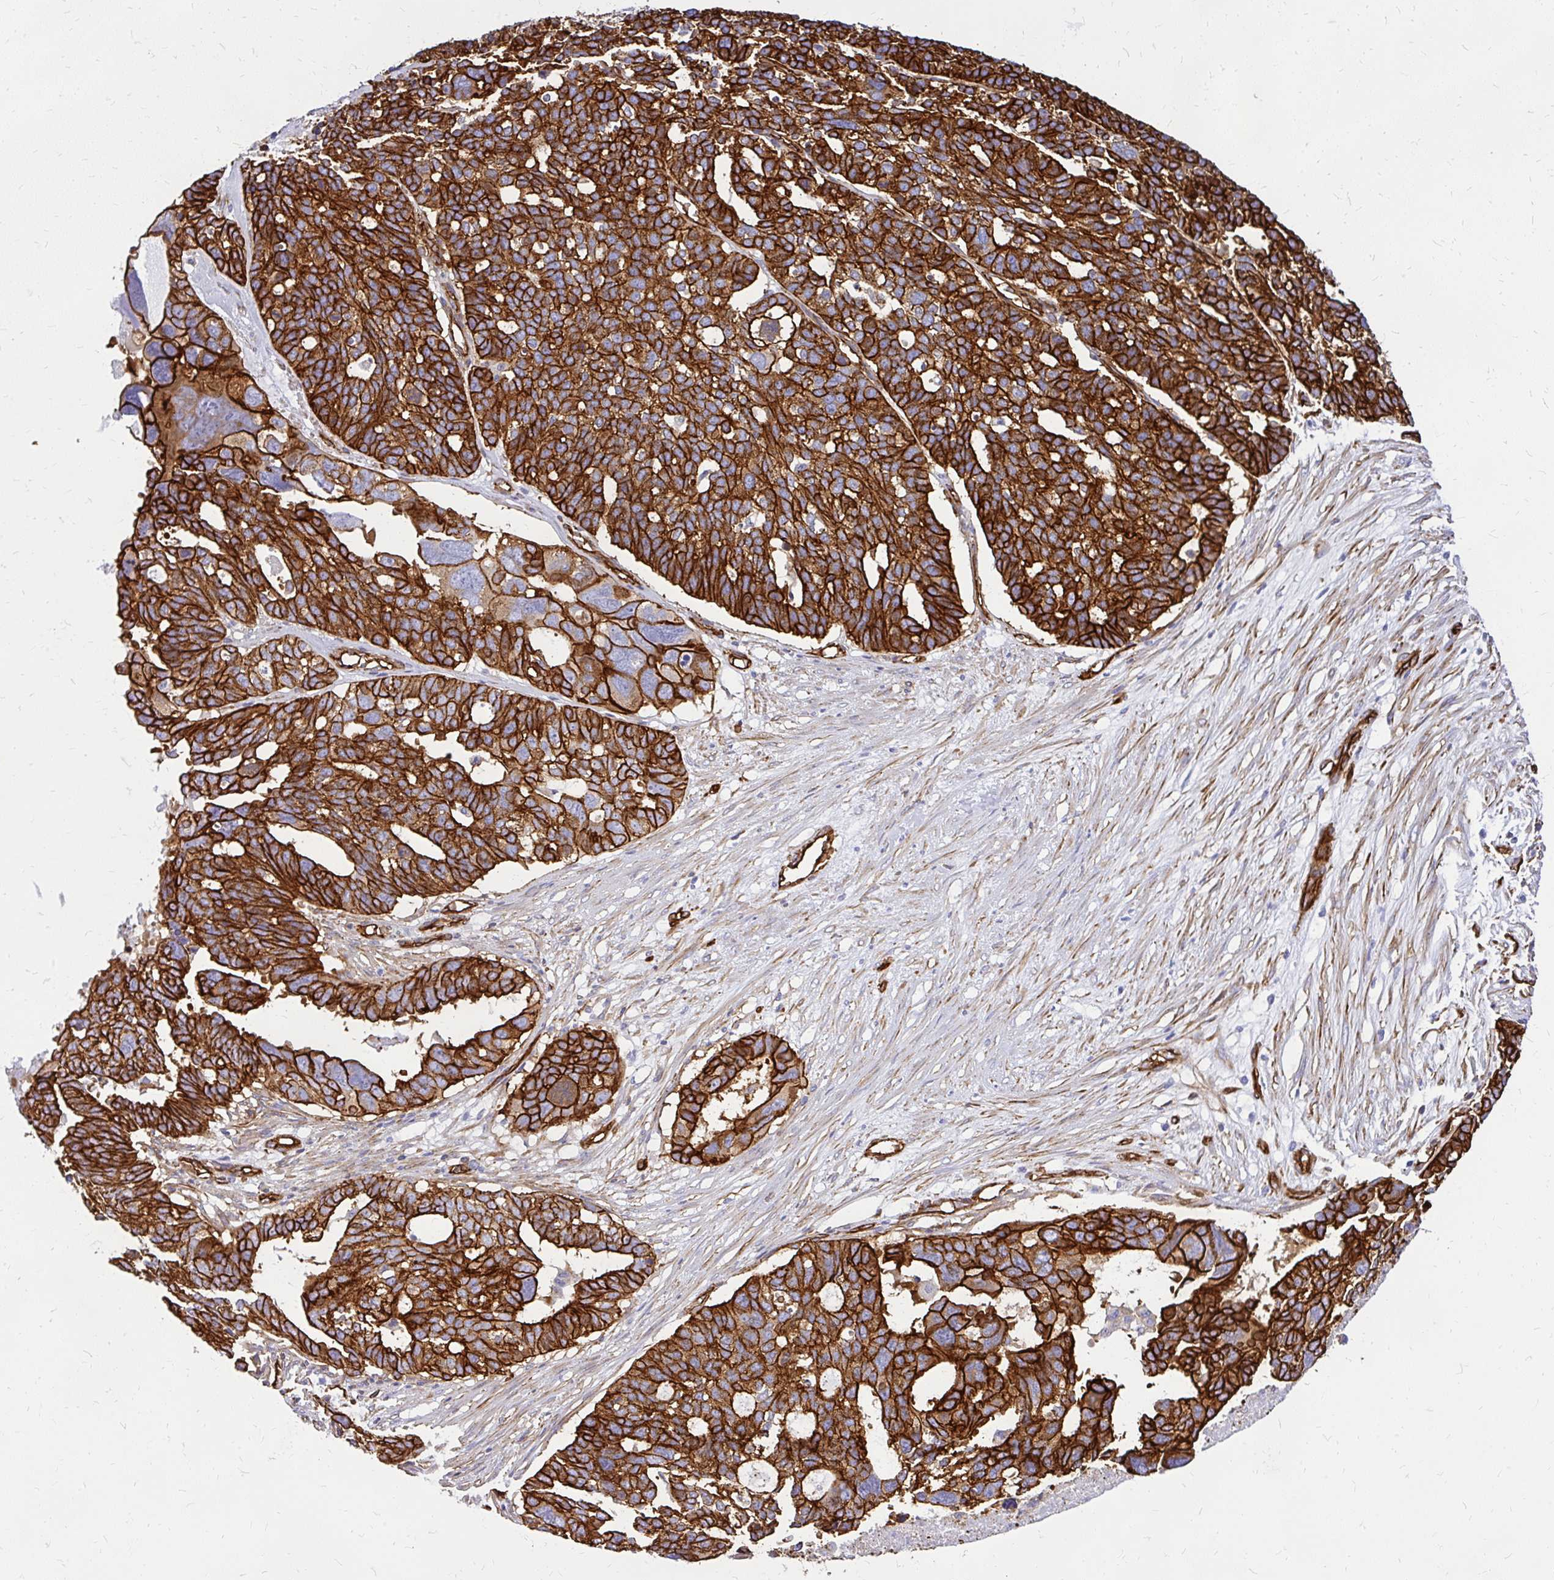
{"staining": {"intensity": "strong", "quantity": ">75%", "location": "cytoplasmic/membranous"}, "tissue": "ovarian cancer", "cell_type": "Tumor cells", "image_type": "cancer", "snomed": [{"axis": "morphology", "description": "Cystadenocarcinoma, serous, NOS"}, {"axis": "topography", "description": "Ovary"}], "caption": "Immunohistochemistry (IHC) of human ovarian cancer (serous cystadenocarcinoma) displays high levels of strong cytoplasmic/membranous staining in approximately >75% of tumor cells. The protein of interest is shown in brown color, while the nuclei are stained blue.", "gene": "MAP1LC3B", "patient": {"sex": "female", "age": 59}}